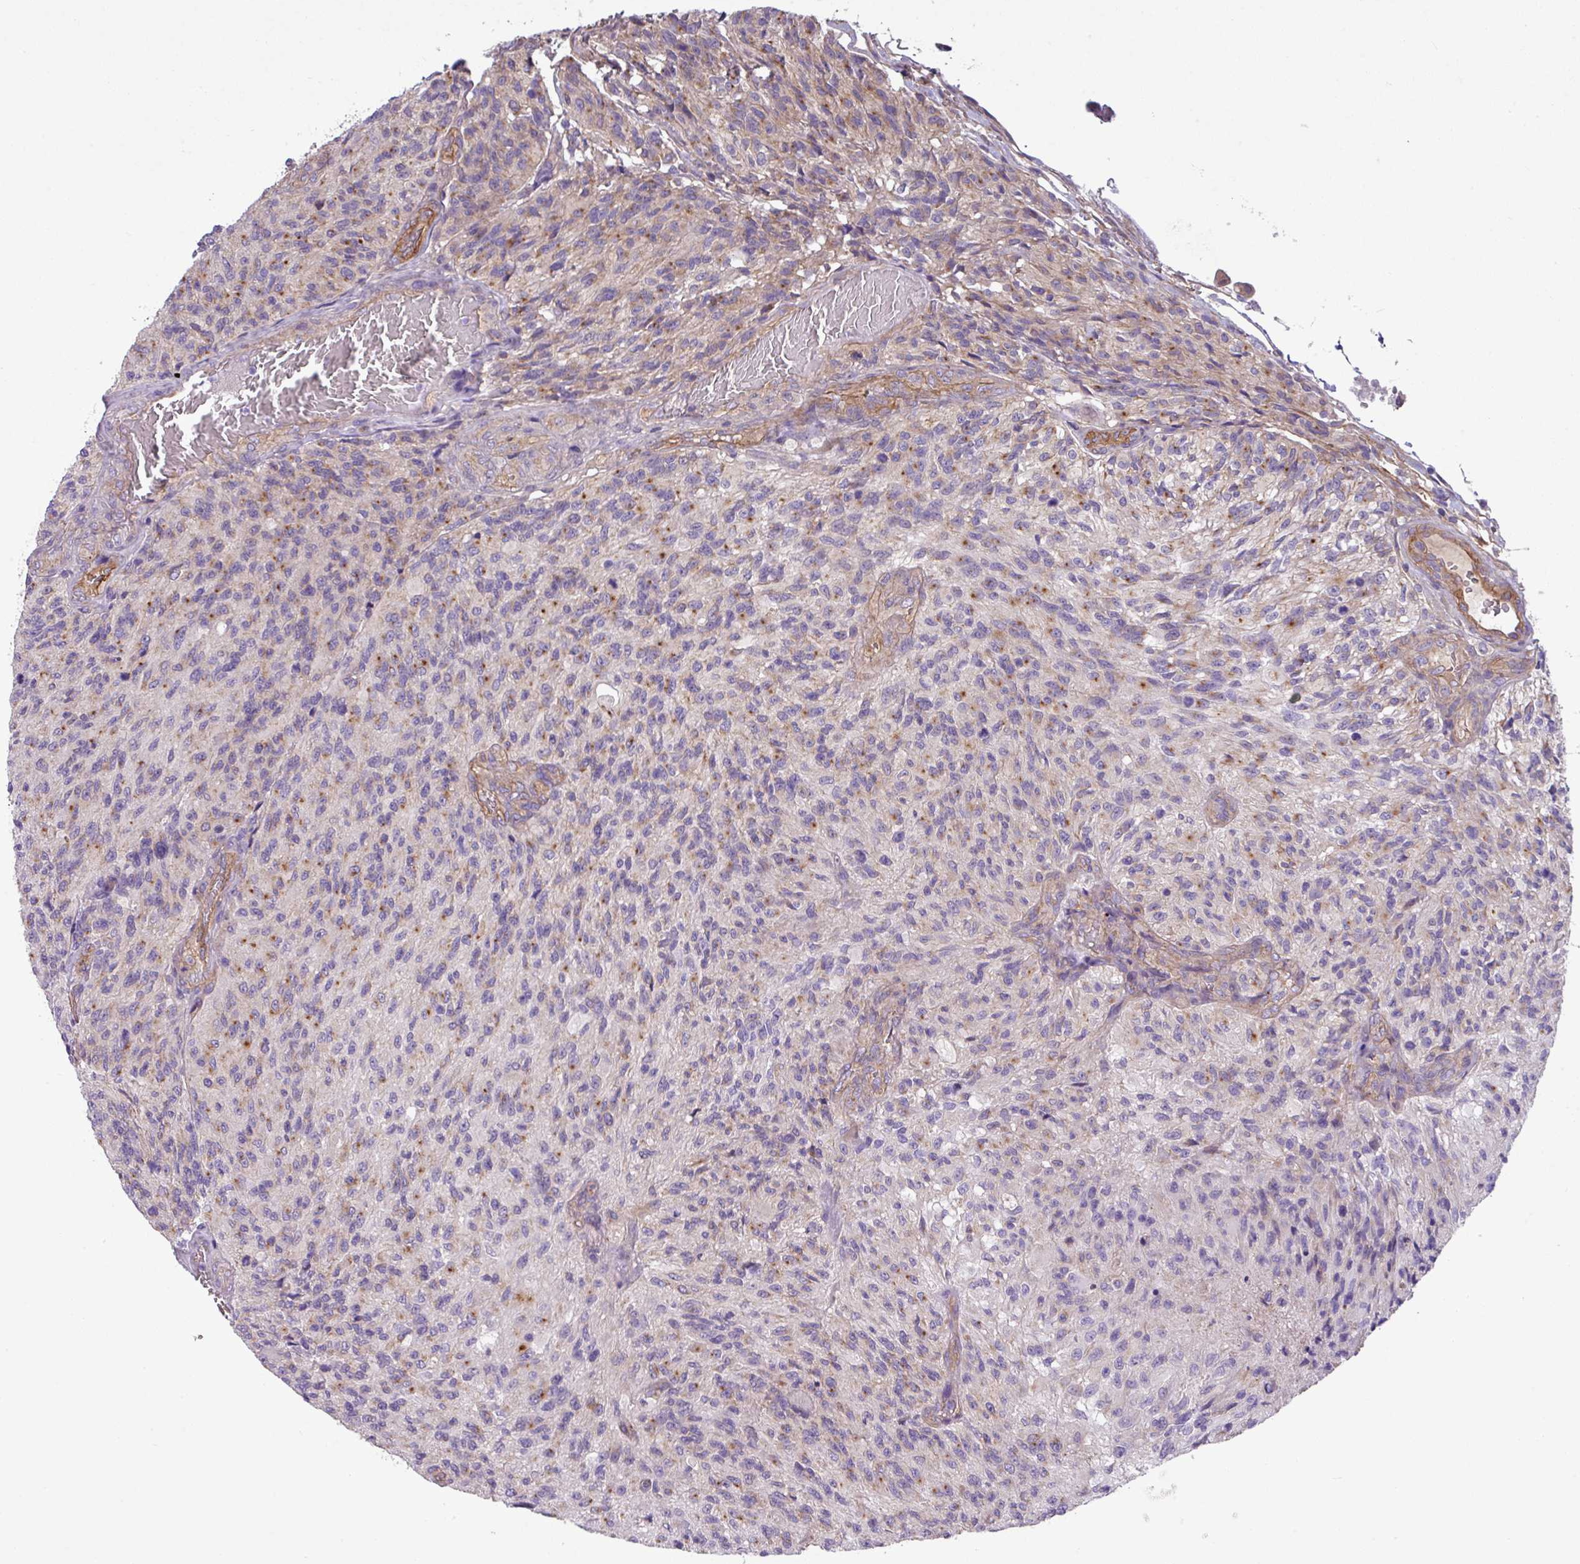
{"staining": {"intensity": "moderate", "quantity": "<25%", "location": "cytoplasmic/membranous"}, "tissue": "glioma", "cell_type": "Tumor cells", "image_type": "cancer", "snomed": [{"axis": "morphology", "description": "Normal tissue, NOS"}, {"axis": "morphology", "description": "Glioma, malignant, High grade"}, {"axis": "topography", "description": "Cerebral cortex"}], "caption": "Approximately <25% of tumor cells in human malignant glioma (high-grade) reveal moderate cytoplasmic/membranous protein positivity as visualized by brown immunohistochemical staining.", "gene": "SLC23A2", "patient": {"sex": "male", "age": 56}}